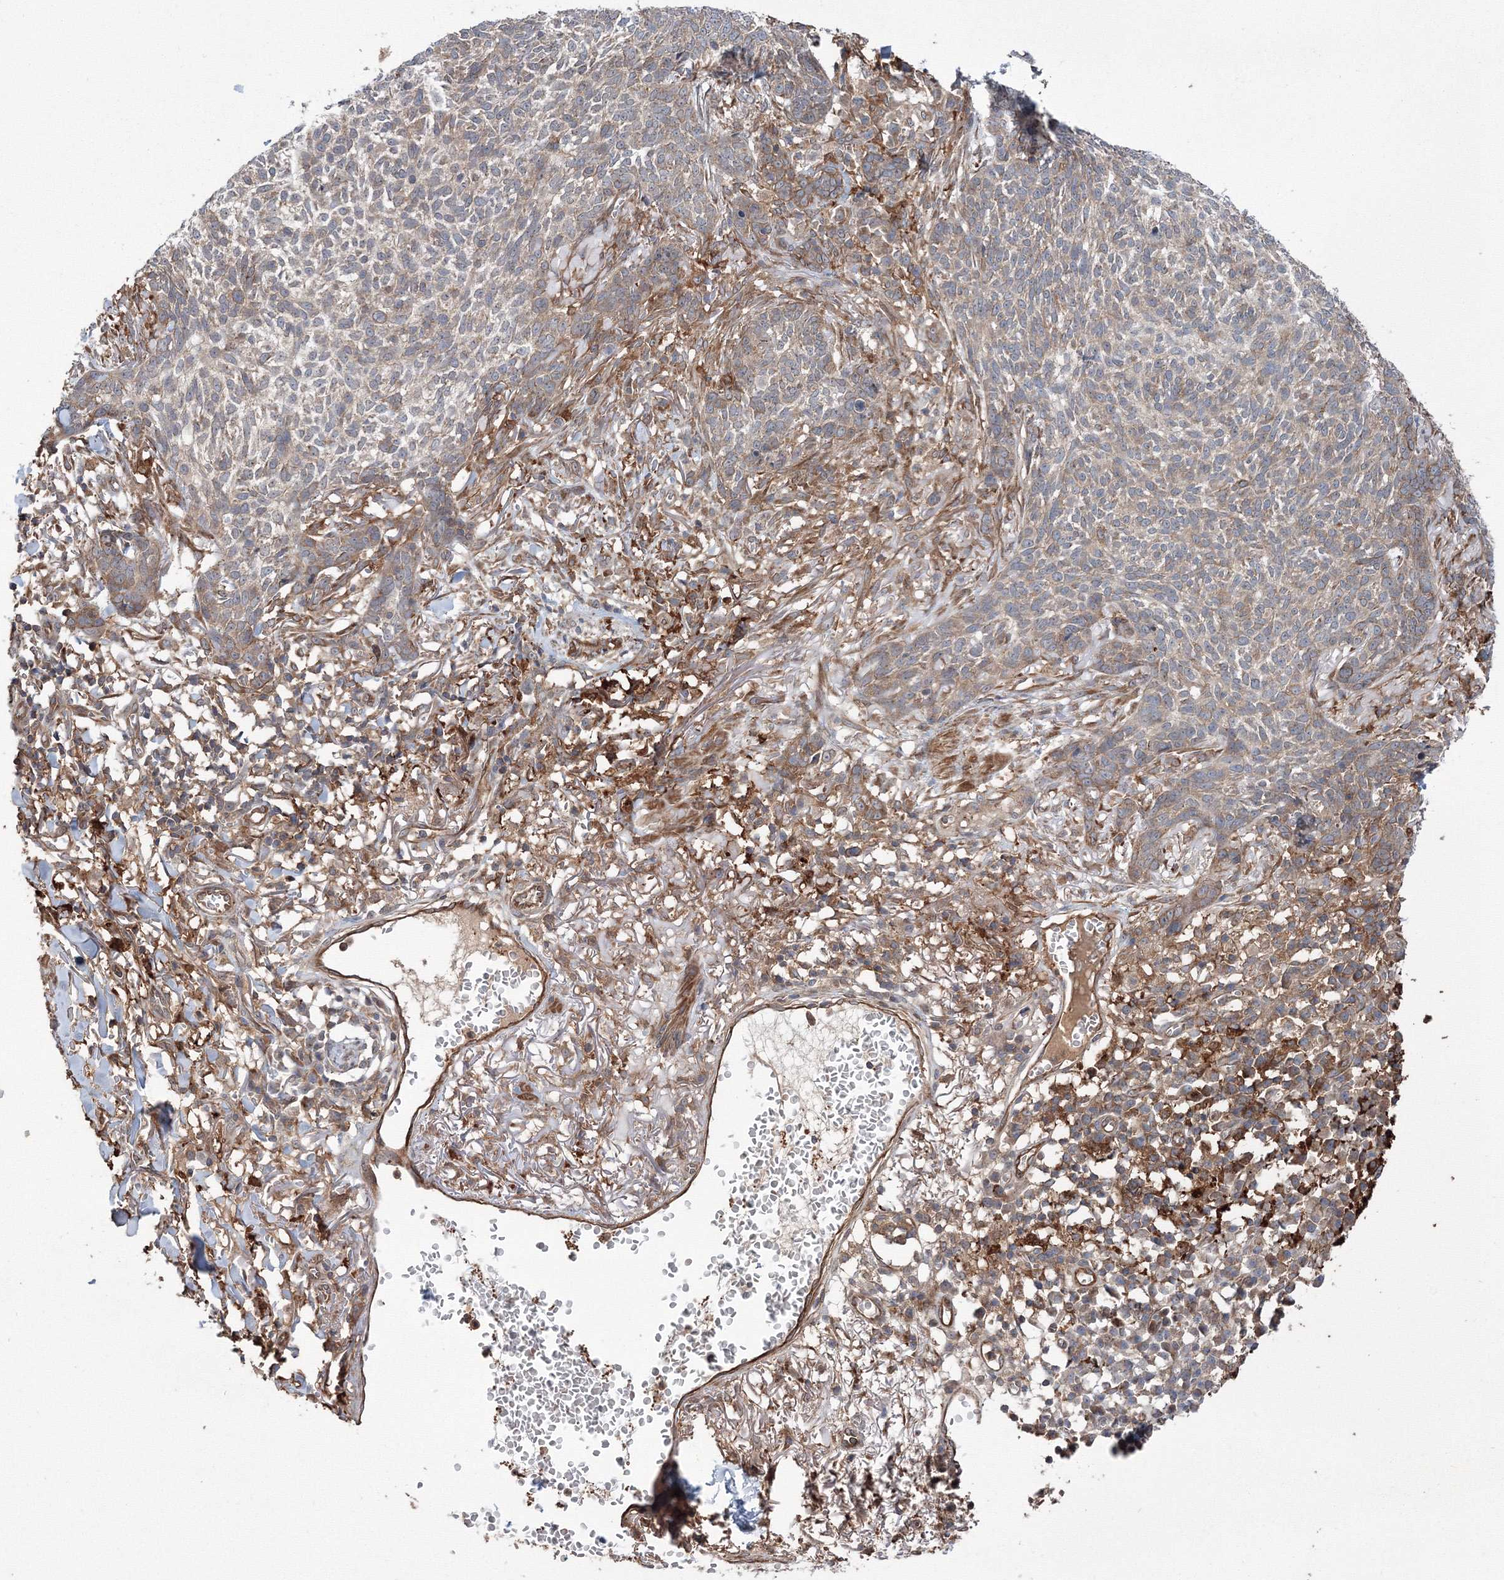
{"staining": {"intensity": "weak", "quantity": ">75%", "location": "cytoplasmic/membranous"}, "tissue": "skin cancer", "cell_type": "Tumor cells", "image_type": "cancer", "snomed": [{"axis": "morphology", "description": "Basal cell carcinoma"}, {"axis": "topography", "description": "Skin"}], "caption": "High-magnification brightfield microscopy of skin cancer (basal cell carcinoma) stained with DAB (3,3'-diaminobenzidine) (brown) and counterstained with hematoxylin (blue). tumor cells exhibit weak cytoplasmic/membranous positivity is identified in approximately>75% of cells. The protein of interest is shown in brown color, while the nuclei are stained blue.", "gene": "RANBP3L", "patient": {"sex": "male", "age": 85}}